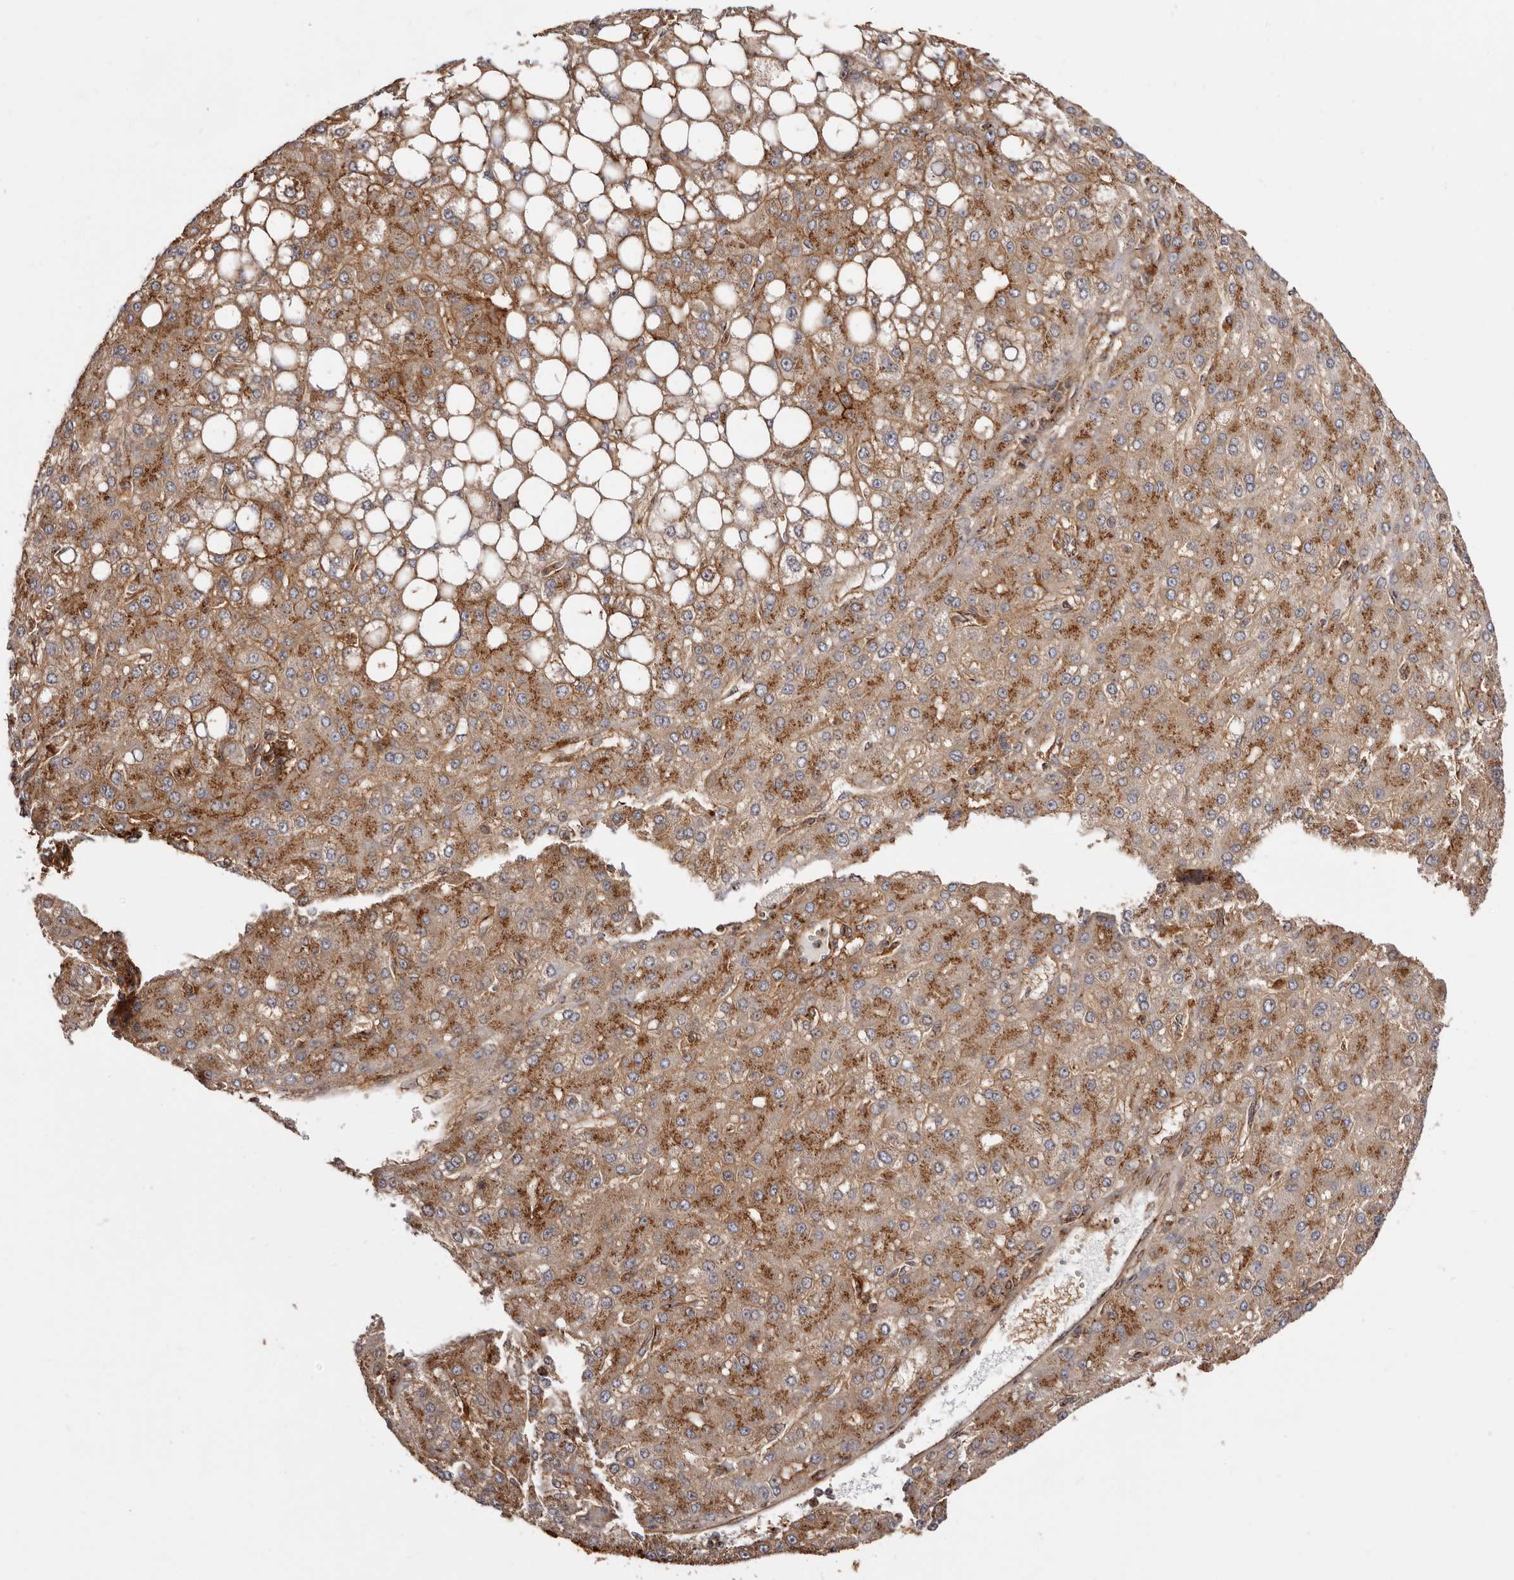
{"staining": {"intensity": "strong", "quantity": "25%-75%", "location": "cytoplasmic/membranous"}, "tissue": "liver cancer", "cell_type": "Tumor cells", "image_type": "cancer", "snomed": [{"axis": "morphology", "description": "Carcinoma, Hepatocellular, NOS"}, {"axis": "topography", "description": "Liver"}], "caption": "This histopathology image demonstrates immunohistochemistry (IHC) staining of human liver hepatocellular carcinoma, with high strong cytoplasmic/membranous expression in approximately 25%-75% of tumor cells.", "gene": "GPR27", "patient": {"sex": "male", "age": 67}}